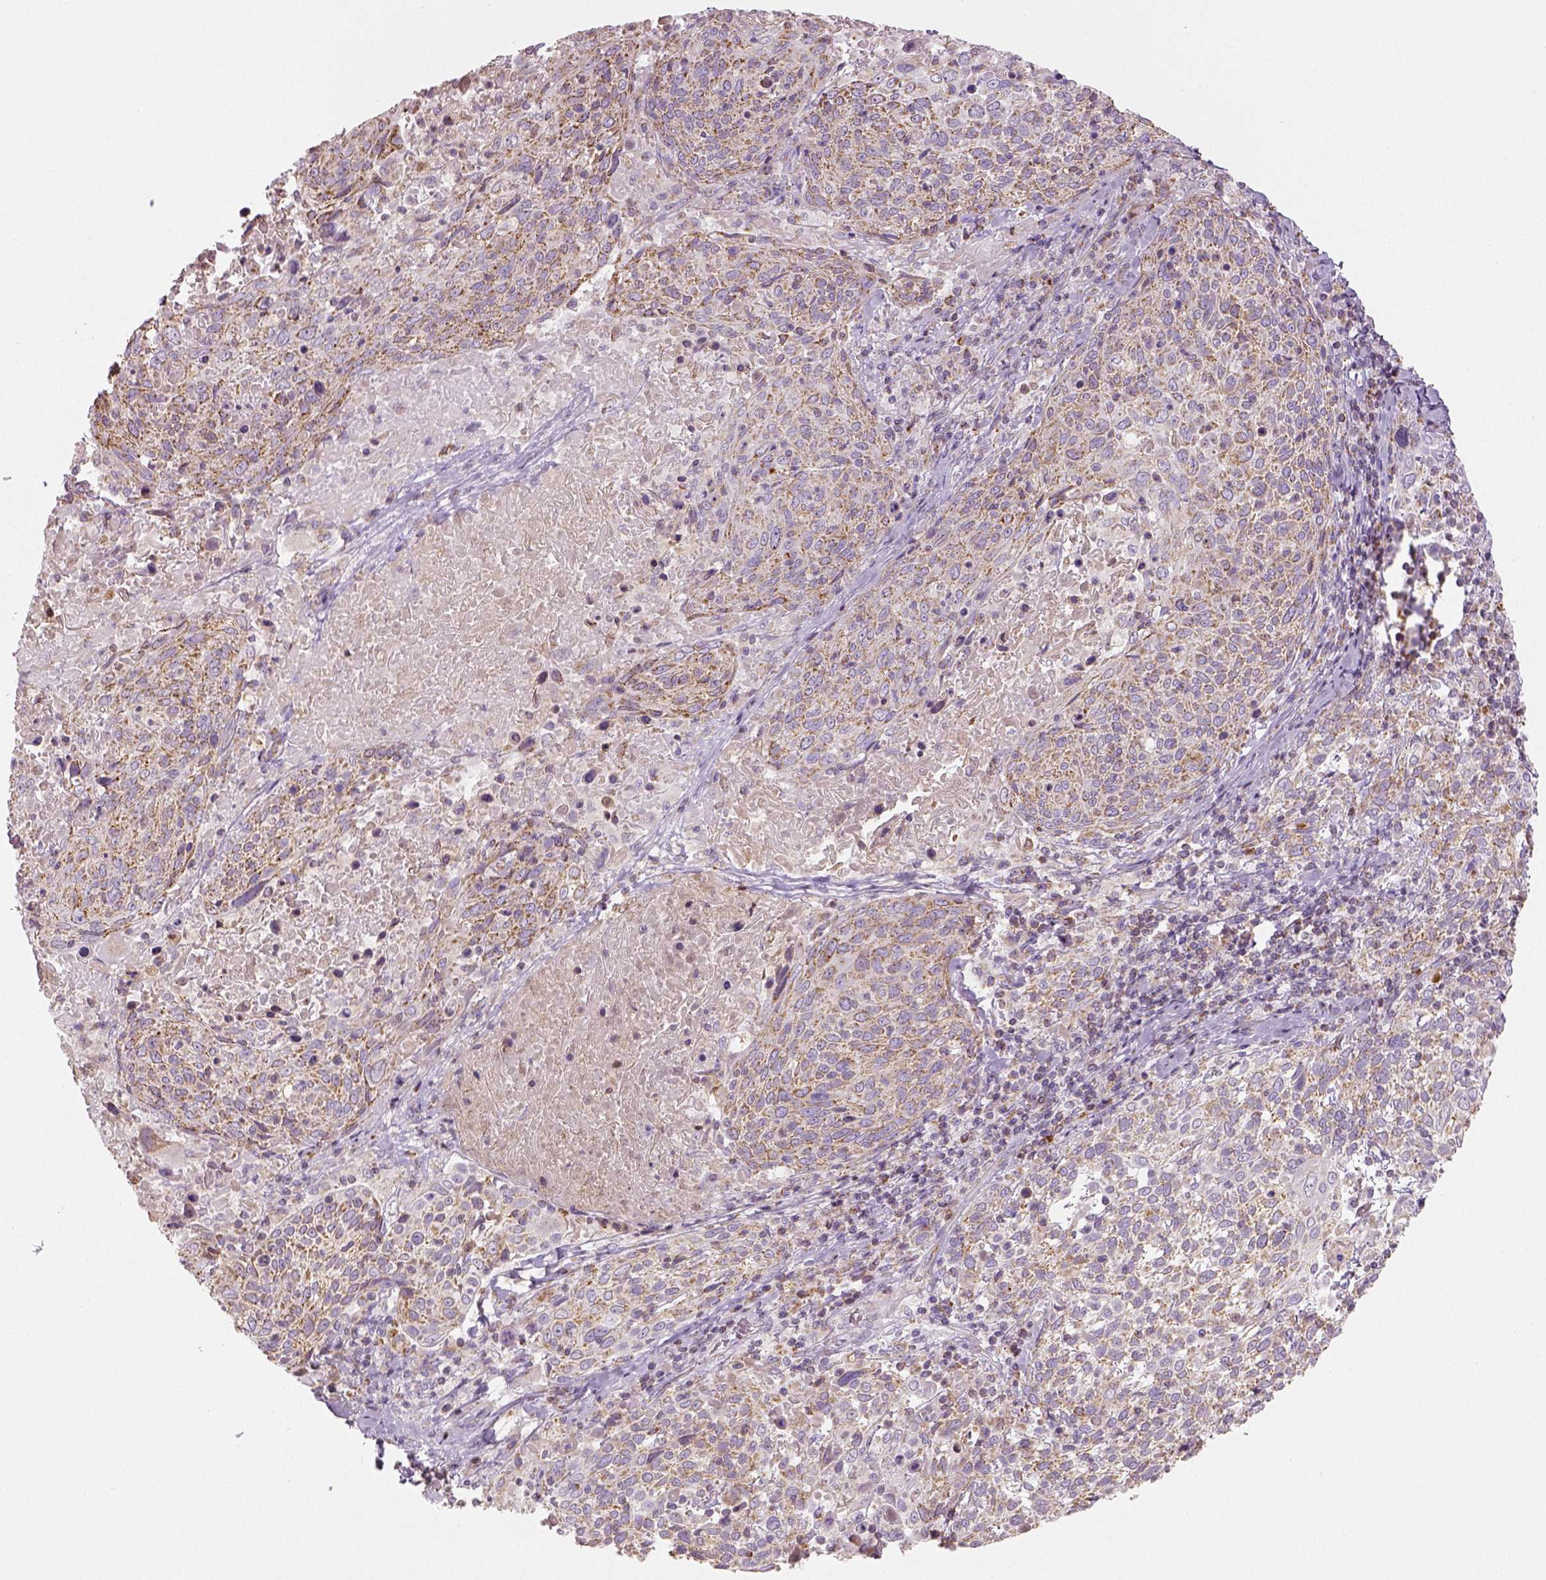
{"staining": {"intensity": "moderate", "quantity": "<25%", "location": "cytoplasmic/membranous"}, "tissue": "cervical cancer", "cell_type": "Tumor cells", "image_type": "cancer", "snomed": [{"axis": "morphology", "description": "Squamous cell carcinoma, NOS"}, {"axis": "topography", "description": "Cervix"}], "caption": "Cervical cancer tissue exhibits moderate cytoplasmic/membranous positivity in approximately <25% of tumor cells (brown staining indicates protein expression, while blue staining denotes nuclei).", "gene": "PGAM5", "patient": {"sex": "female", "age": 61}}